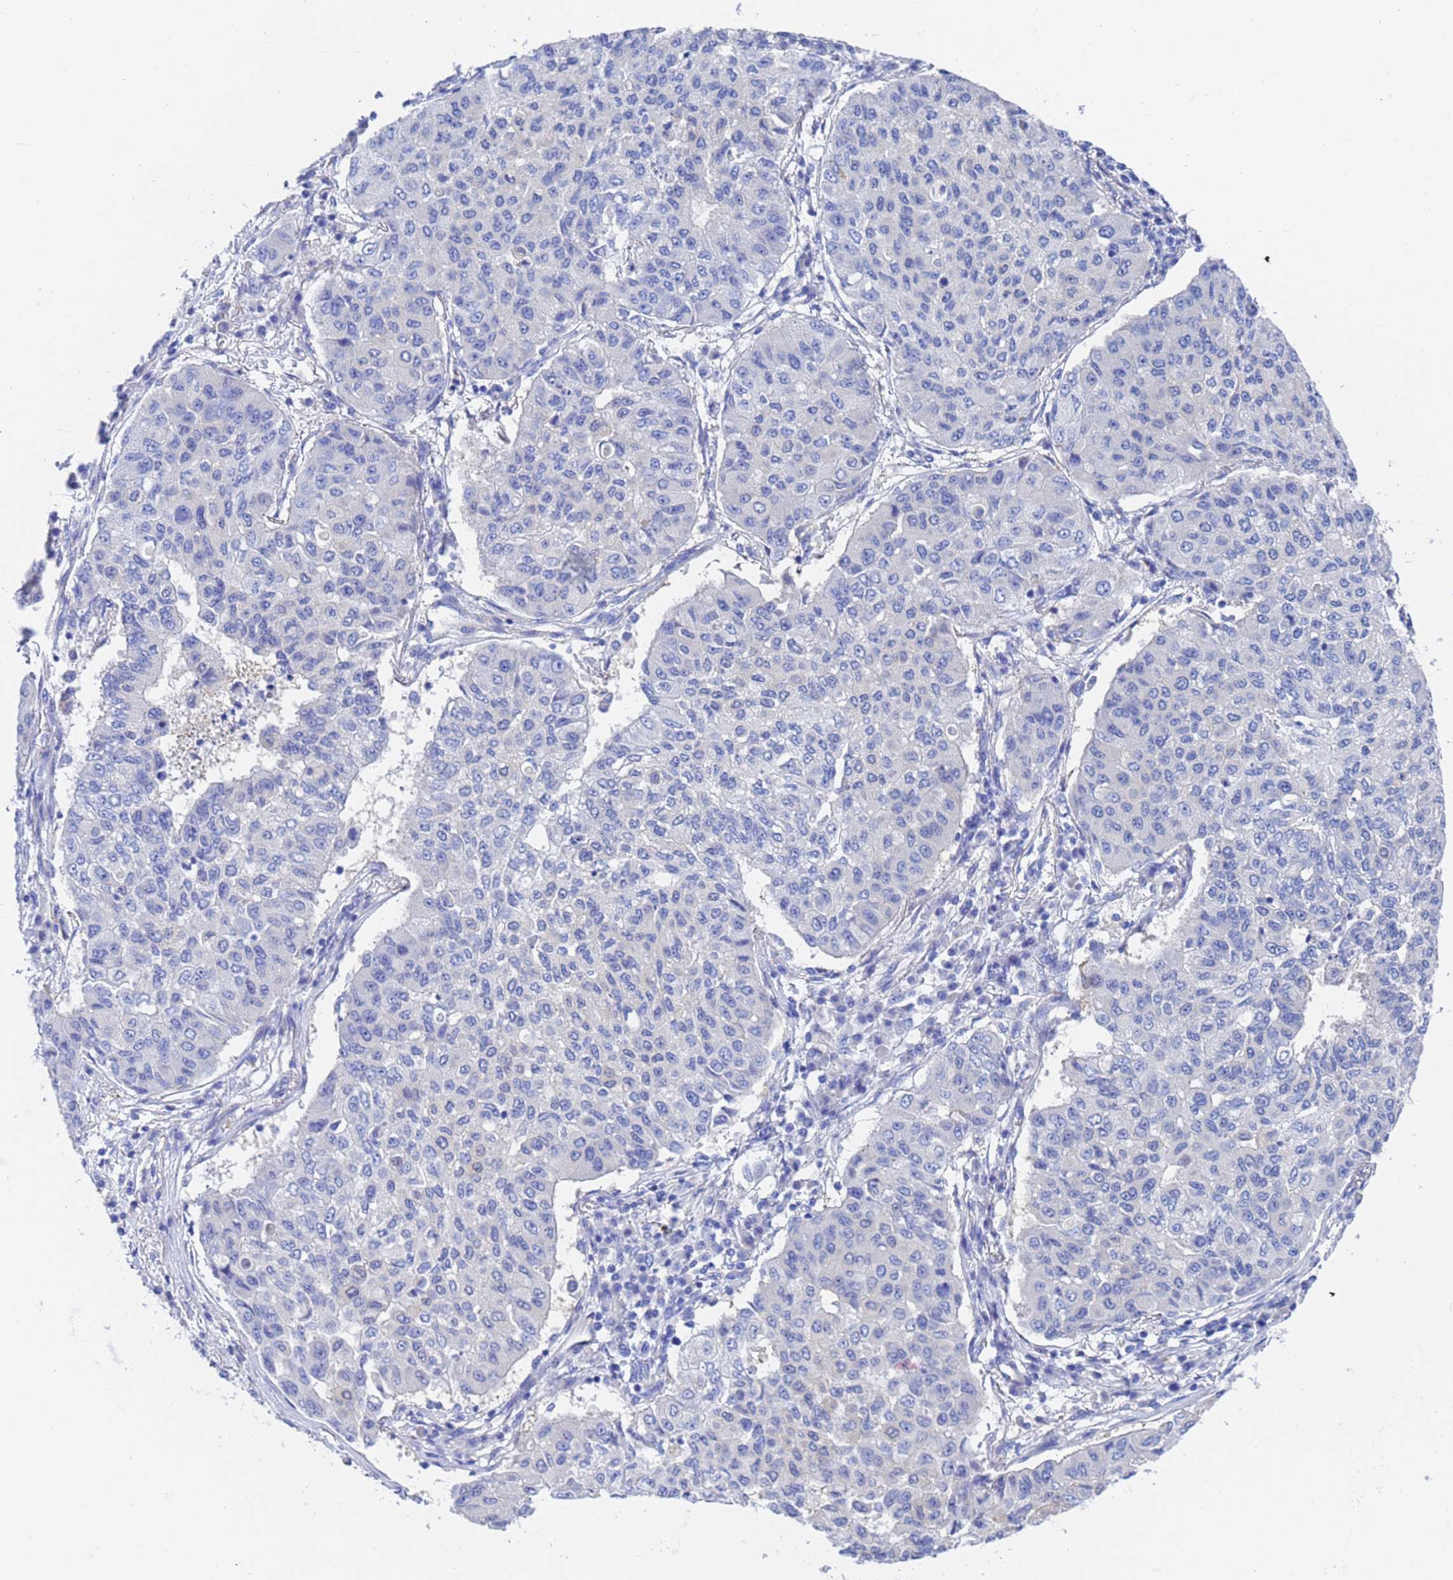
{"staining": {"intensity": "negative", "quantity": "none", "location": "none"}, "tissue": "lung cancer", "cell_type": "Tumor cells", "image_type": "cancer", "snomed": [{"axis": "morphology", "description": "Squamous cell carcinoma, NOS"}, {"axis": "topography", "description": "Lung"}], "caption": "There is no significant staining in tumor cells of lung cancer.", "gene": "CST4", "patient": {"sex": "male", "age": 74}}